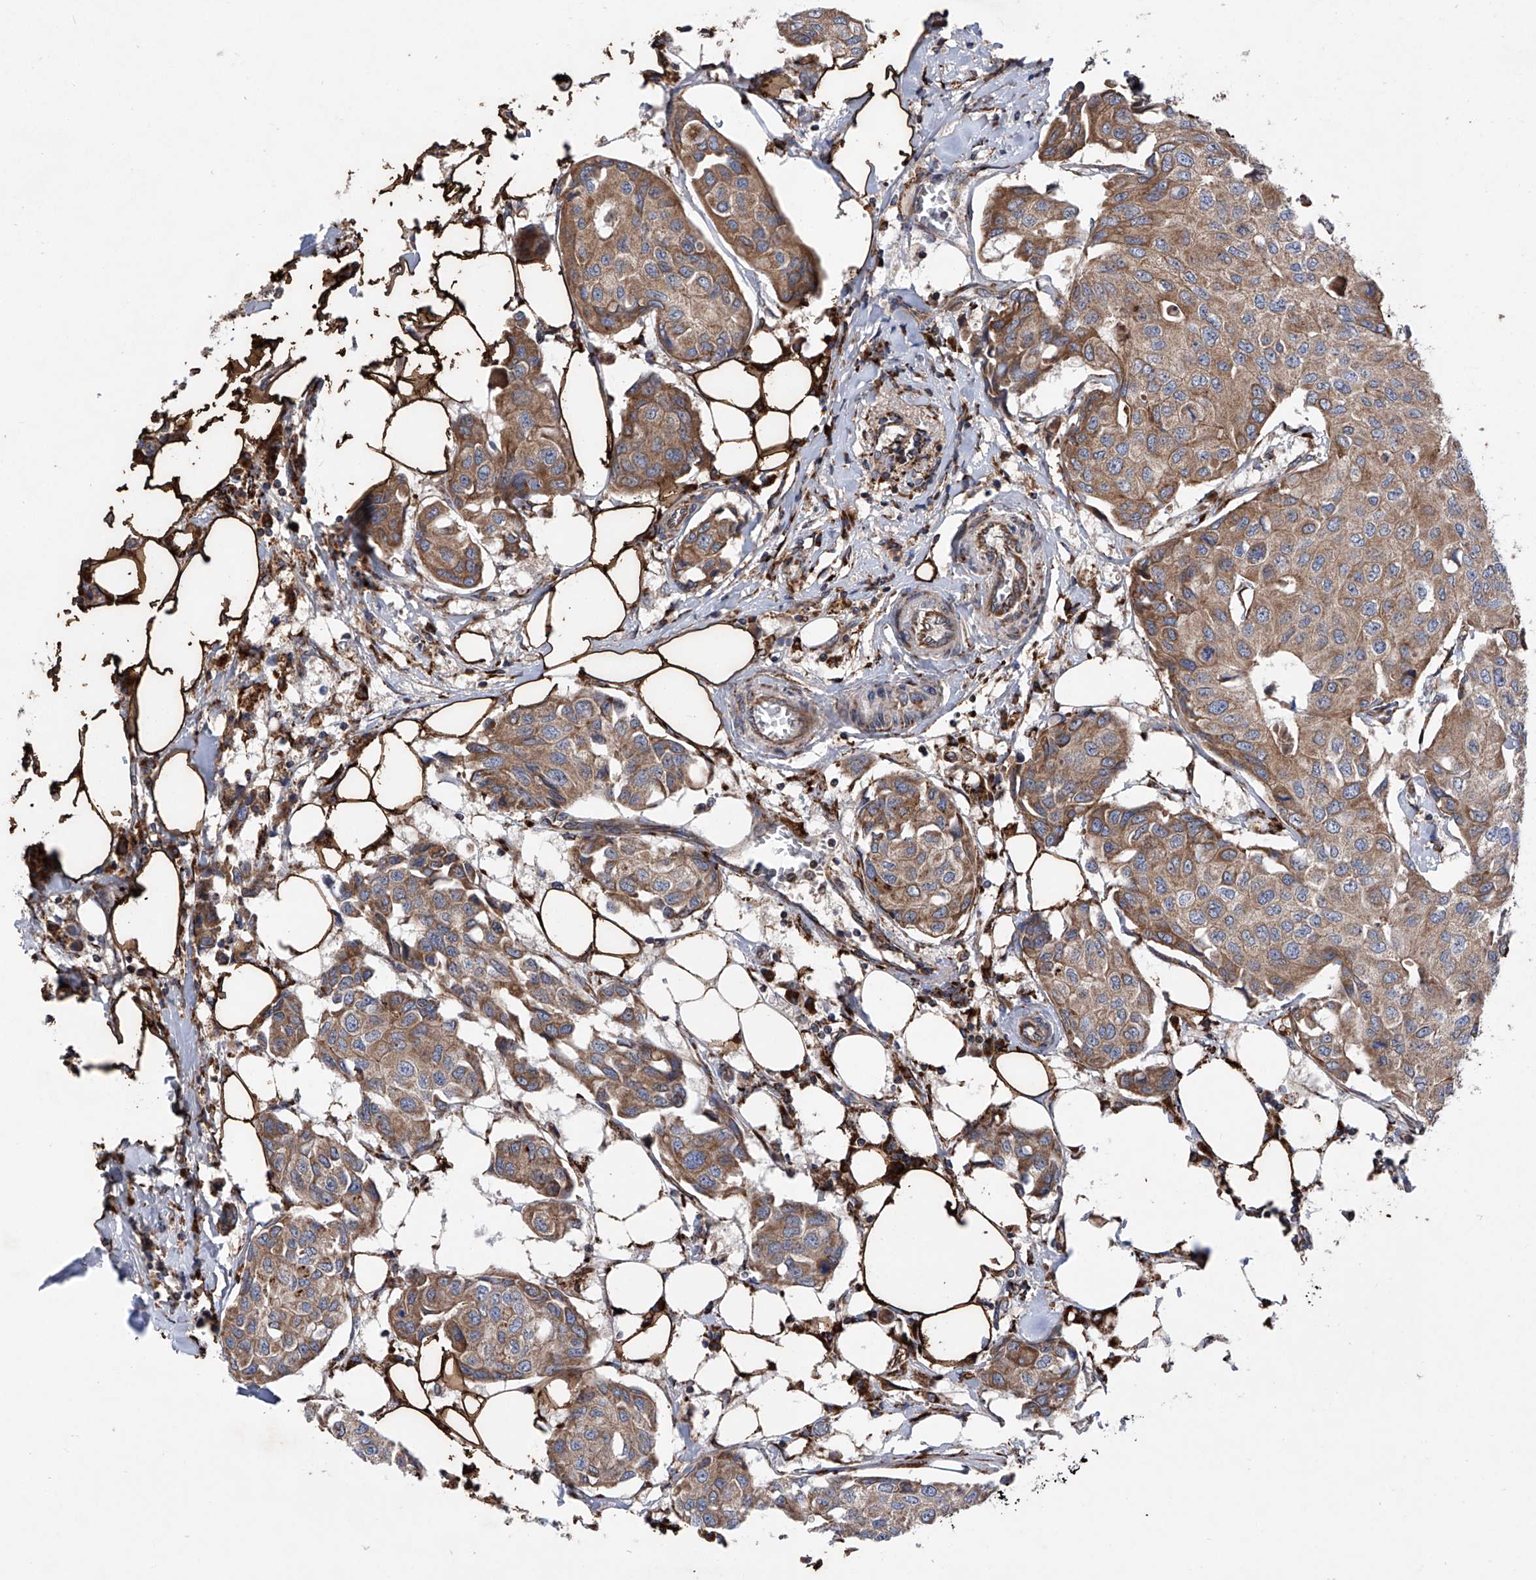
{"staining": {"intensity": "moderate", "quantity": ">75%", "location": "cytoplasmic/membranous"}, "tissue": "breast cancer", "cell_type": "Tumor cells", "image_type": "cancer", "snomed": [{"axis": "morphology", "description": "Duct carcinoma"}, {"axis": "topography", "description": "Breast"}], "caption": "Immunohistochemistry (IHC) histopathology image of neoplastic tissue: breast cancer (intraductal carcinoma) stained using immunohistochemistry demonstrates medium levels of moderate protein expression localized specifically in the cytoplasmic/membranous of tumor cells, appearing as a cytoplasmic/membranous brown color.", "gene": "ASCC3", "patient": {"sex": "female", "age": 80}}